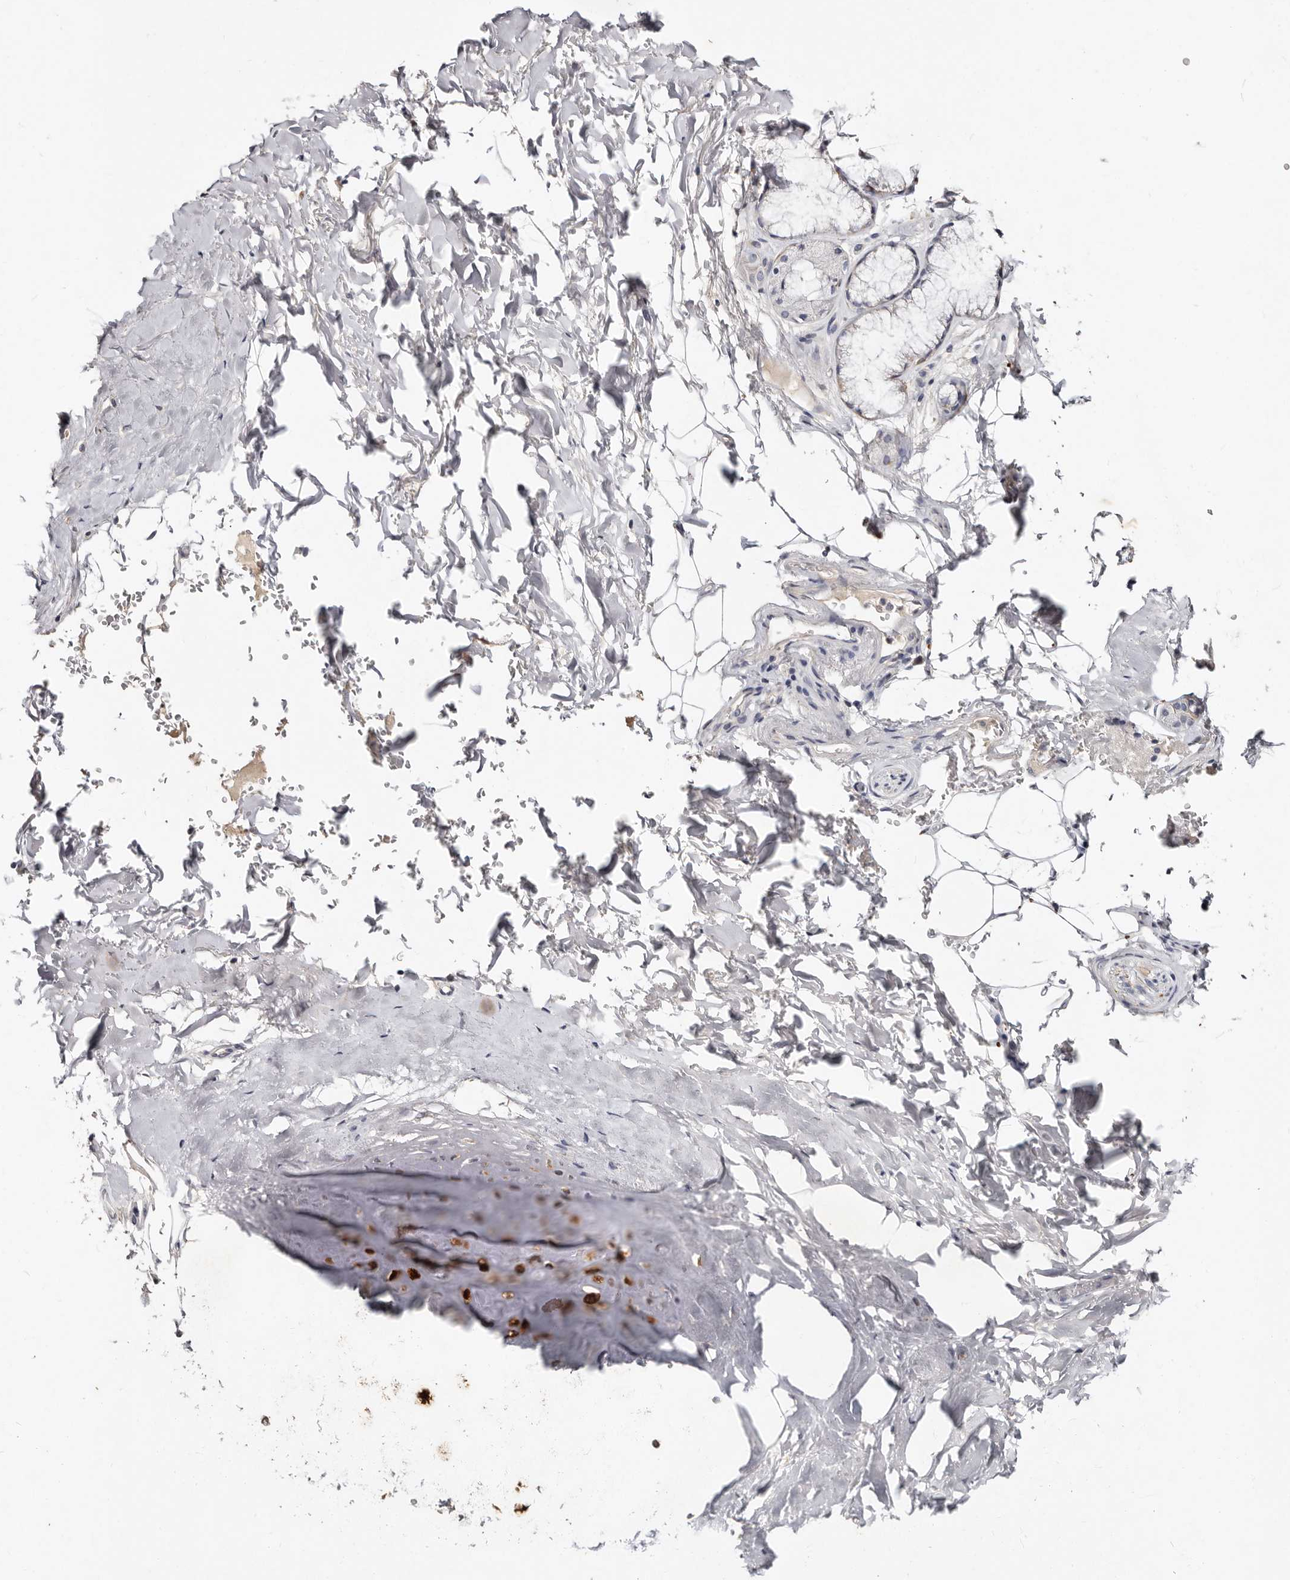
{"staining": {"intensity": "negative", "quantity": "none", "location": "none"}, "tissue": "adipose tissue", "cell_type": "Adipocytes", "image_type": "normal", "snomed": [{"axis": "morphology", "description": "Normal tissue, NOS"}, {"axis": "topography", "description": "Cartilage tissue"}], "caption": "The image reveals no staining of adipocytes in normal adipose tissue. (IHC, brightfield microscopy, high magnification).", "gene": "MRPS33", "patient": {"sex": "female", "age": 63}}